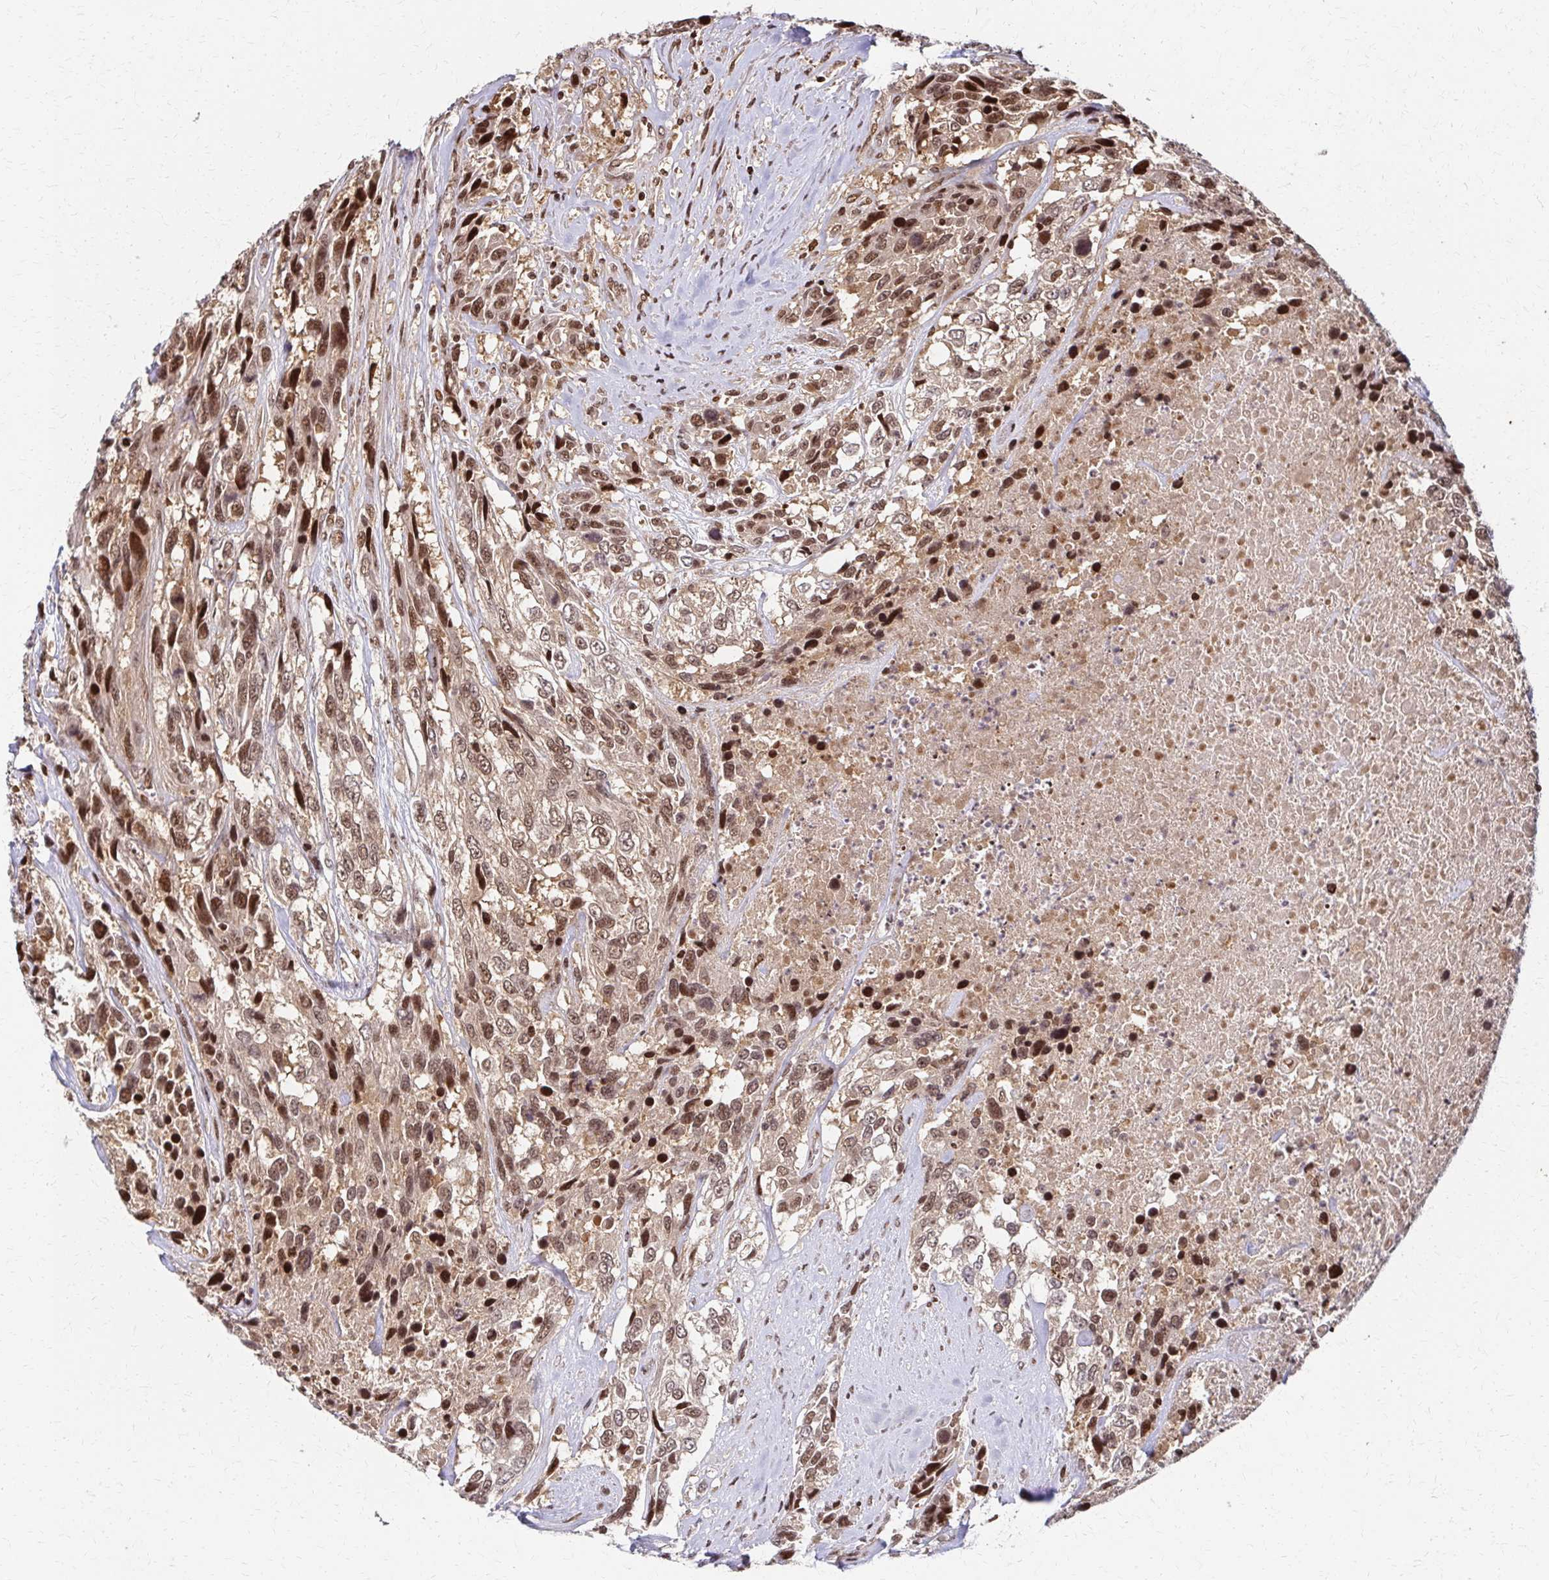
{"staining": {"intensity": "moderate", "quantity": ">75%", "location": "nuclear"}, "tissue": "urothelial cancer", "cell_type": "Tumor cells", "image_type": "cancer", "snomed": [{"axis": "morphology", "description": "Urothelial carcinoma, High grade"}, {"axis": "topography", "description": "Urinary bladder"}], "caption": "High-grade urothelial carcinoma stained with immunohistochemistry (IHC) reveals moderate nuclear positivity in about >75% of tumor cells.", "gene": "PSMD7", "patient": {"sex": "female", "age": 70}}